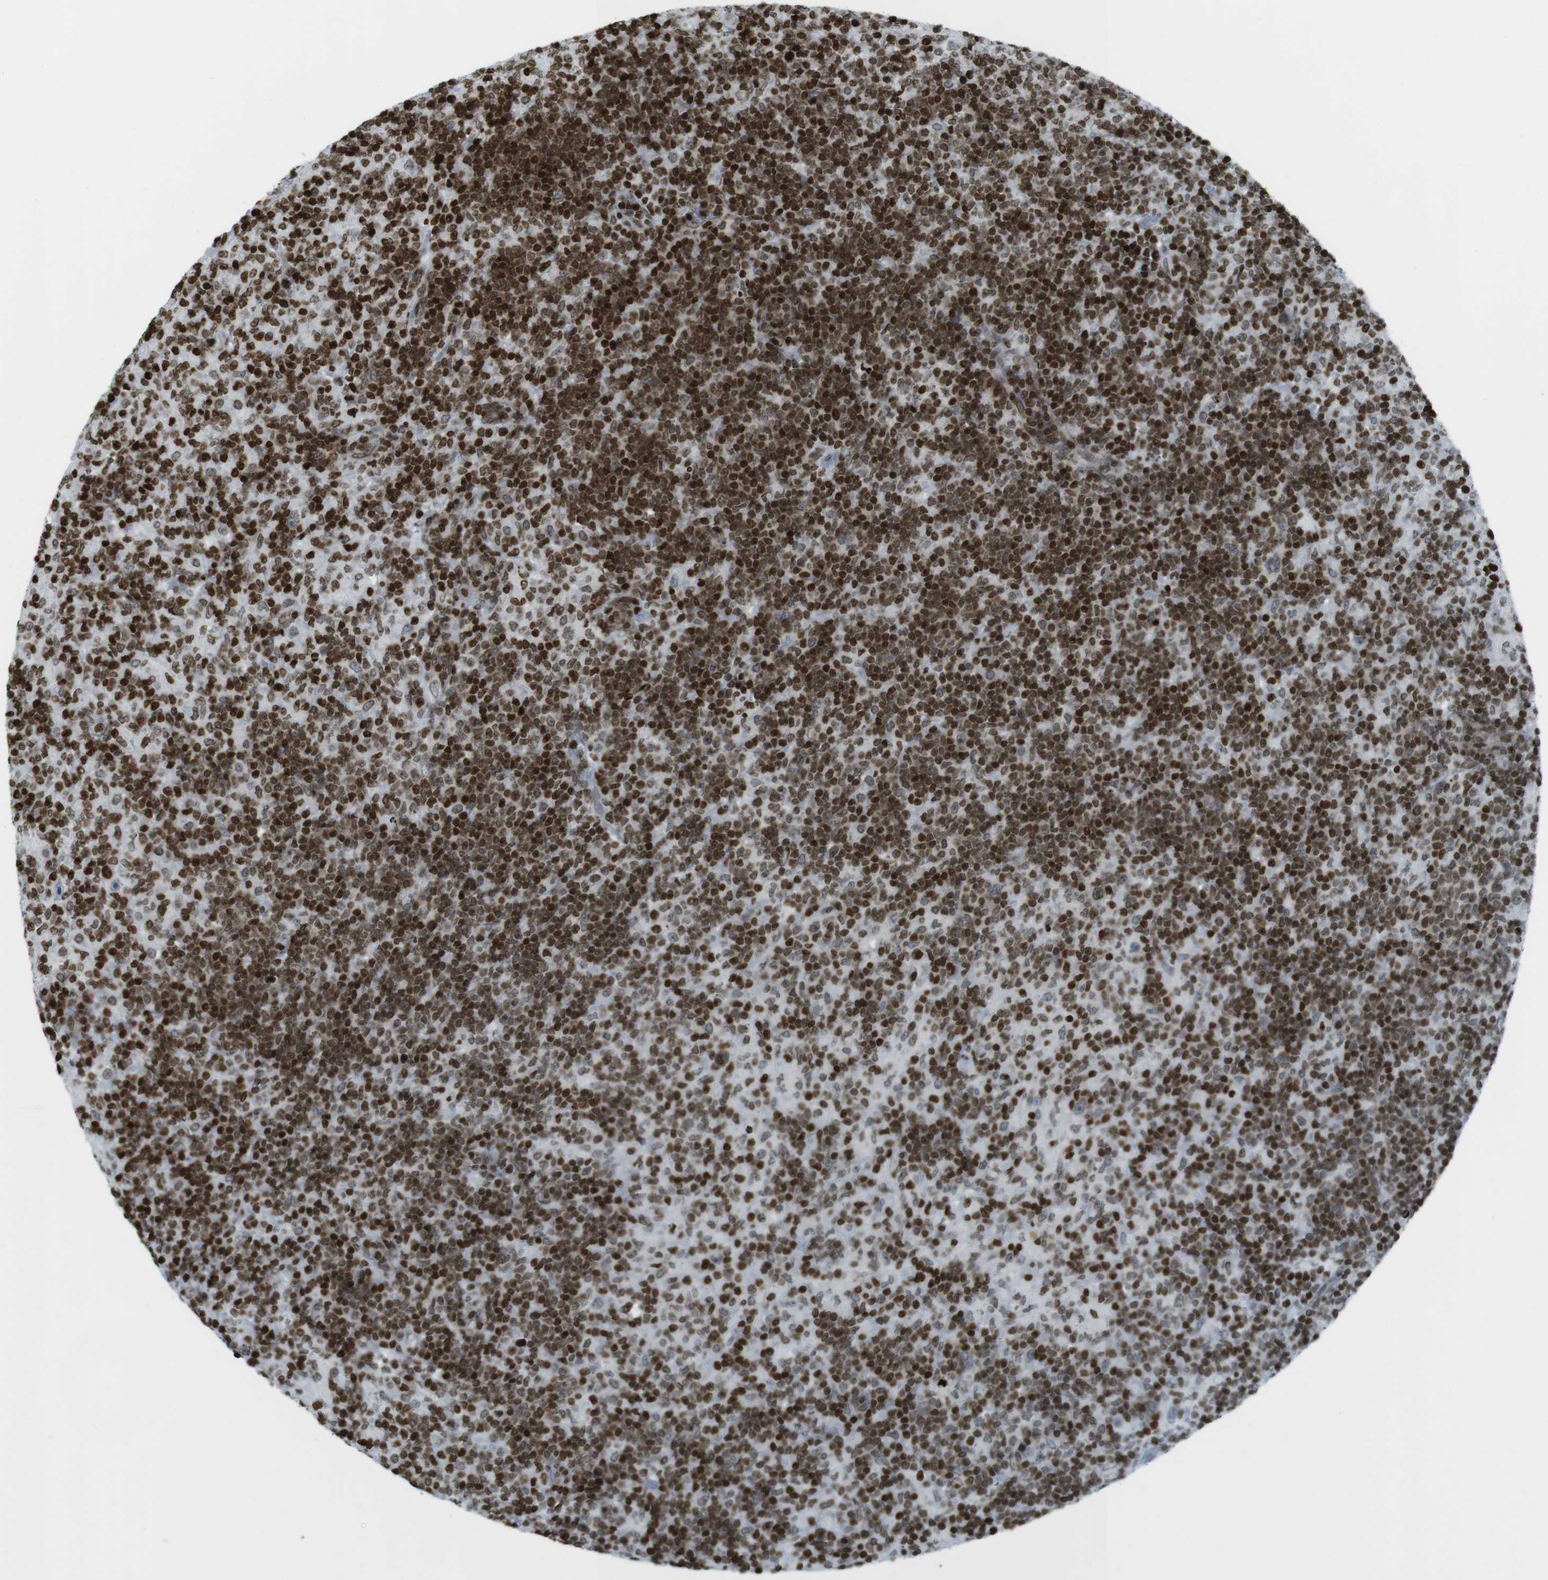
{"staining": {"intensity": "strong", "quantity": ">75%", "location": "nuclear"}, "tissue": "lymphoma", "cell_type": "Tumor cells", "image_type": "cancer", "snomed": [{"axis": "morphology", "description": "Hodgkin's disease, NOS"}, {"axis": "topography", "description": "Lymph node"}], "caption": "Brown immunohistochemical staining in human Hodgkin's disease displays strong nuclear expression in approximately >75% of tumor cells. Ihc stains the protein of interest in brown and the nuclei are stained blue.", "gene": "H2AC8", "patient": {"sex": "male", "age": 70}}